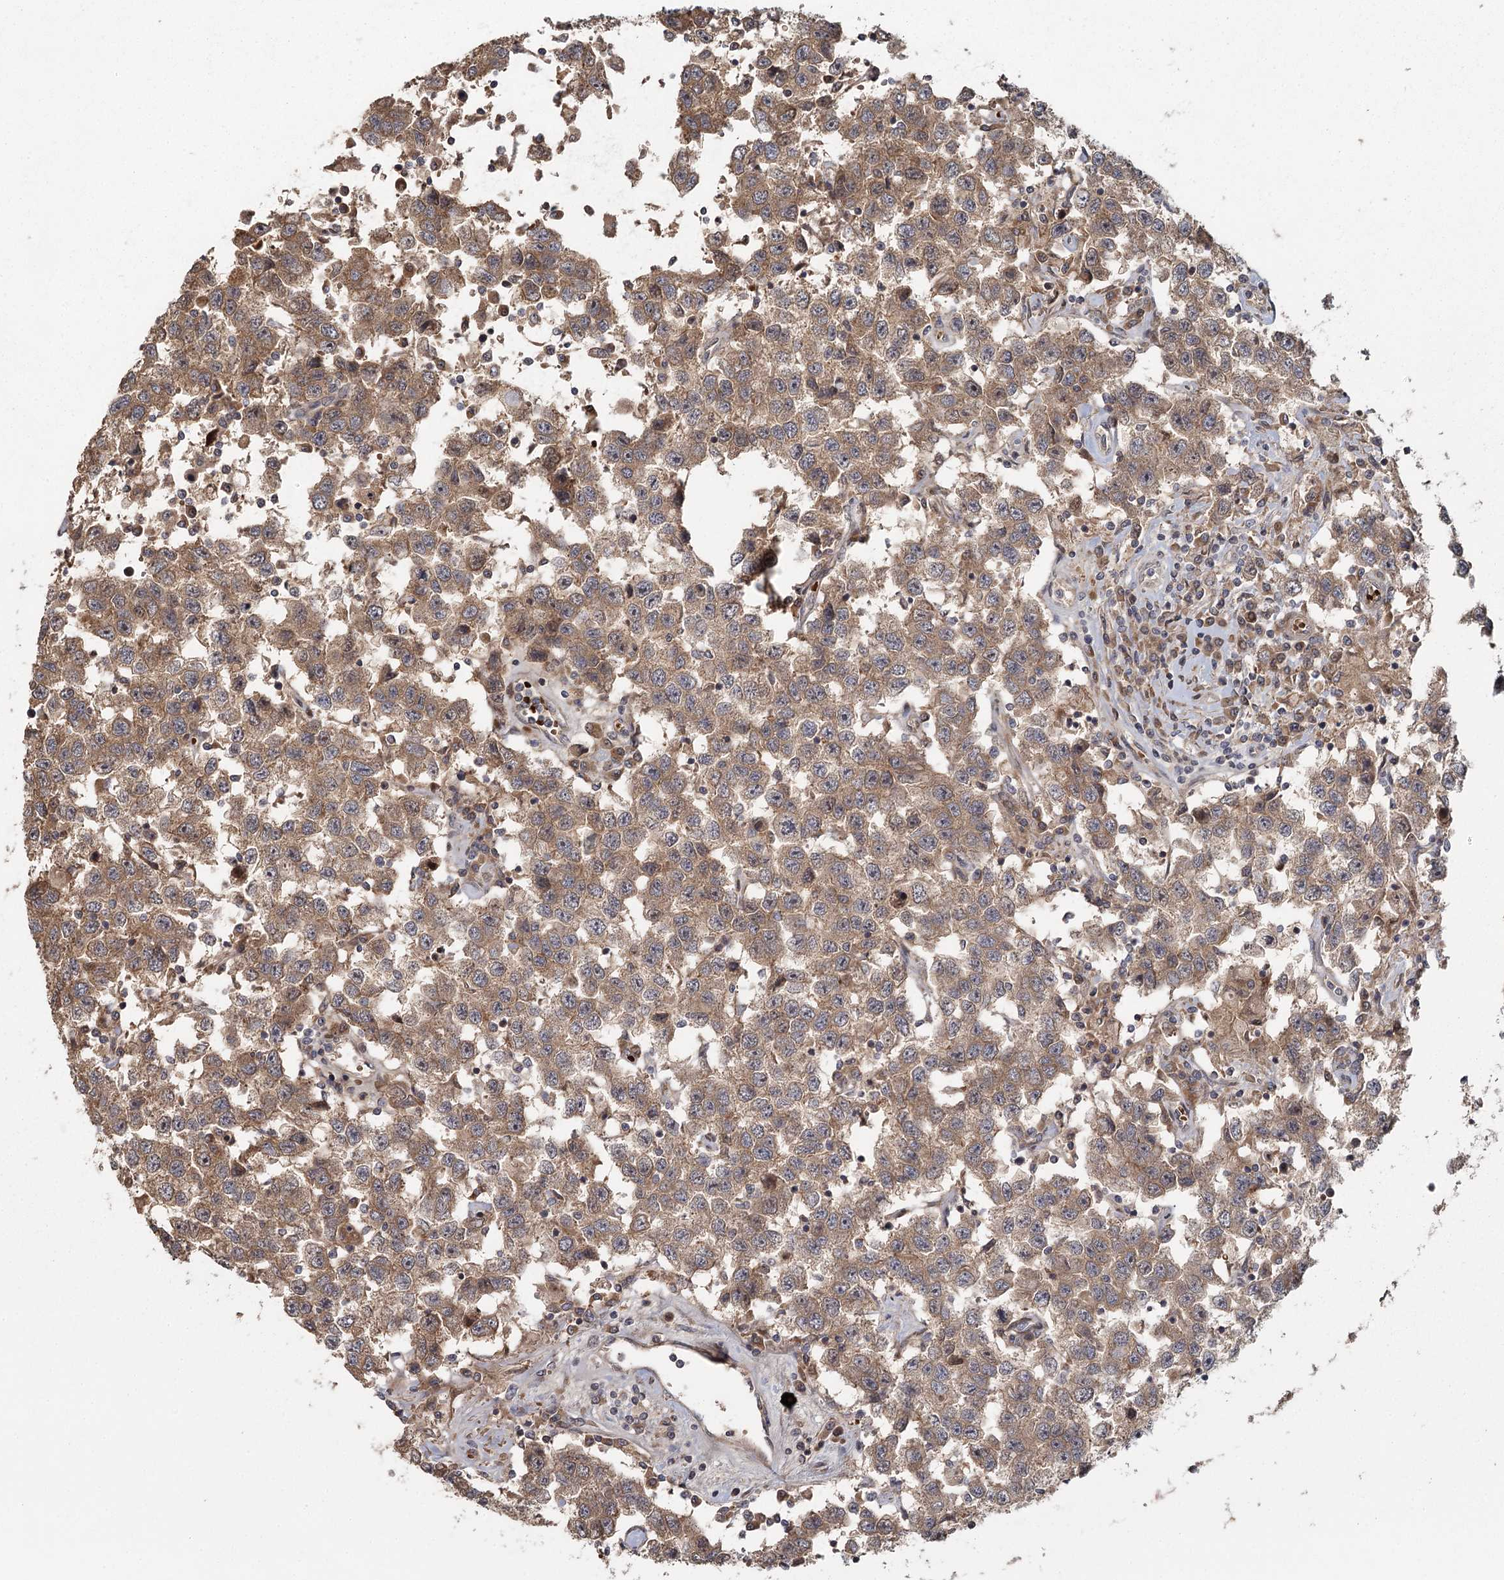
{"staining": {"intensity": "moderate", "quantity": ">75%", "location": "cytoplasmic/membranous"}, "tissue": "testis cancer", "cell_type": "Tumor cells", "image_type": "cancer", "snomed": [{"axis": "morphology", "description": "Seminoma, NOS"}, {"axis": "topography", "description": "Testis"}], "caption": "Immunohistochemical staining of seminoma (testis) displays medium levels of moderate cytoplasmic/membranous protein expression in approximately >75% of tumor cells.", "gene": "RAPGEF6", "patient": {"sex": "male", "age": 41}}